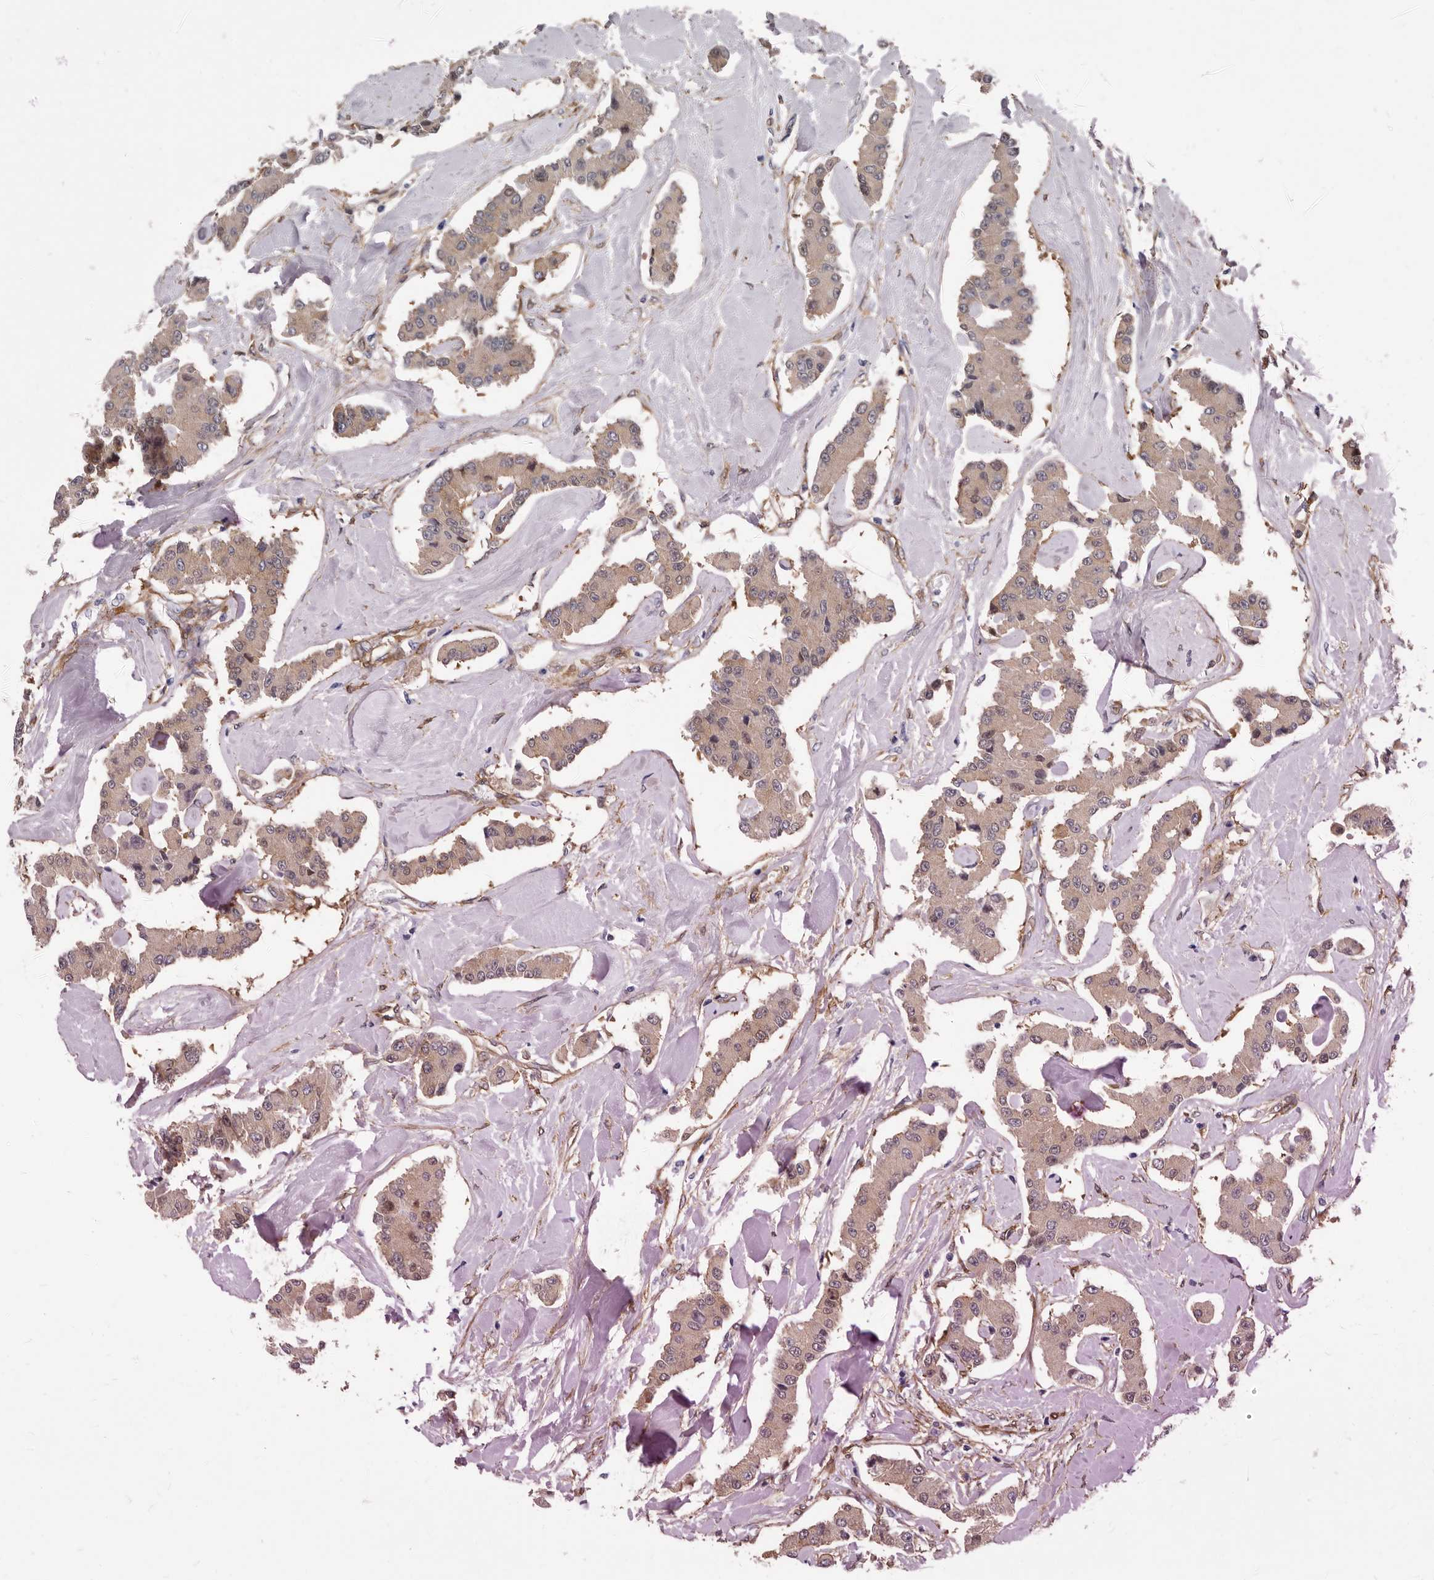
{"staining": {"intensity": "negative", "quantity": "none", "location": "none"}, "tissue": "carcinoid", "cell_type": "Tumor cells", "image_type": "cancer", "snomed": [{"axis": "morphology", "description": "Carcinoid, malignant, NOS"}, {"axis": "topography", "description": "Pancreas"}], "caption": "Human carcinoid (malignant) stained for a protein using IHC exhibits no expression in tumor cells.", "gene": "ENAH", "patient": {"sex": "male", "age": 41}}